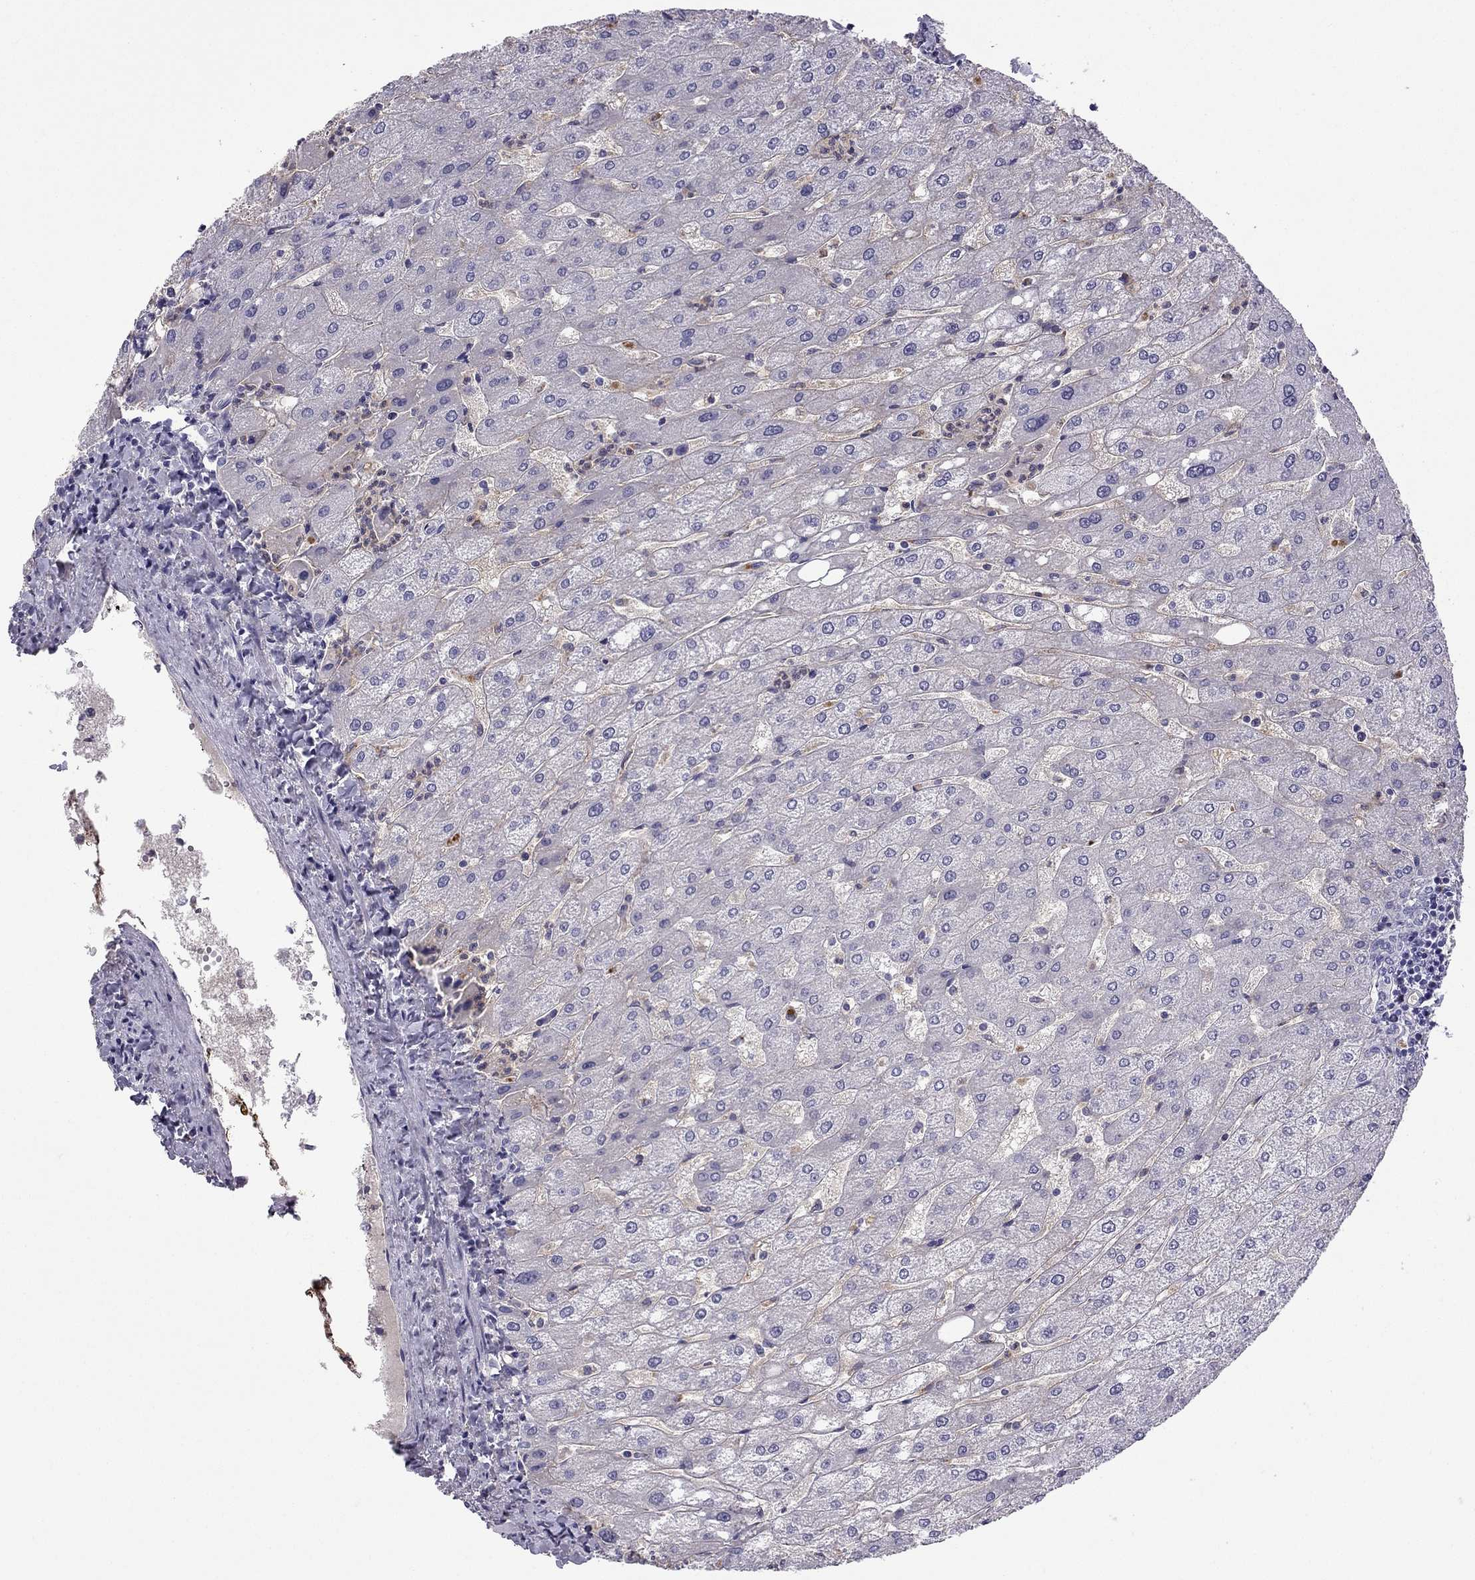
{"staining": {"intensity": "negative", "quantity": "none", "location": "none"}, "tissue": "liver", "cell_type": "Cholangiocytes", "image_type": "normal", "snomed": [{"axis": "morphology", "description": "Normal tissue, NOS"}, {"axis": "topography", "description": "Liver"}], "caption": "IHC histopathology image of unremarkable liver: liver stained with DAB exhibits no significant protein staining in cholangiocytes. (DAB immunohistochemistry (IHC) visualized using brightfield microscopy, high magnification).", "gene": "STOML3", "patient": {"sex": "male", "age": 67}}